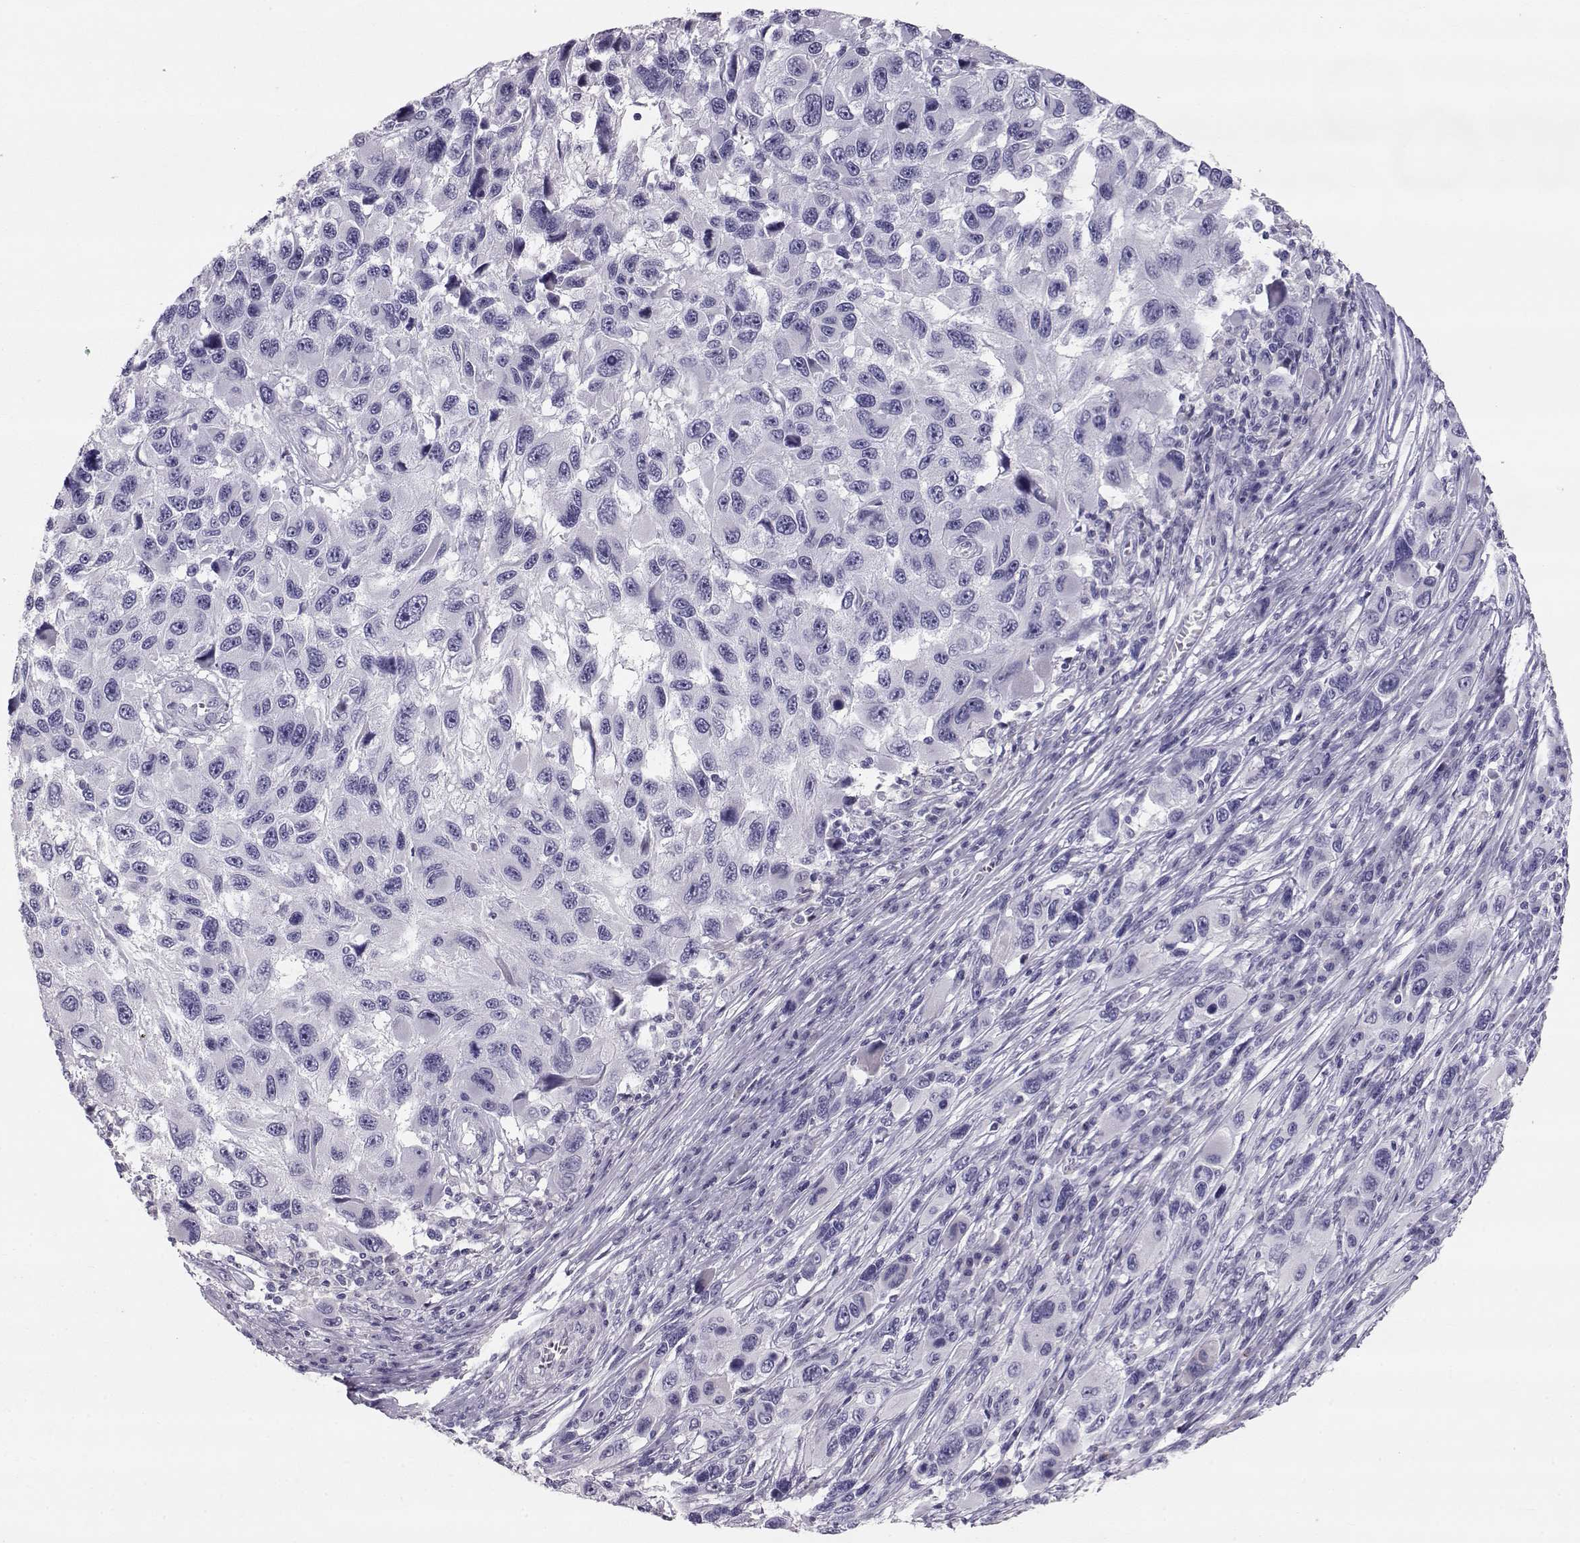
{"staining": {"intensity": "negative", "quantity": "none", "location": "none"}, "tissue": "melanoma", "cell_type": "Tumor cells", "image_type": "cancer", "snomed": [{"axis": "morphology", "description": "Malignant melanoma, NOS"}, {"axis": "topography", "description": "Skin"}], "caption": "This photomicrograph is of malignant melanoma stained with immunohistochemistry (IHC) to label a protein in brown with the nuclei are counter-stained blue. There is no expression in tumor cells.", "gene": "RD3", "patient": {"sex": "male", "age": 53}}